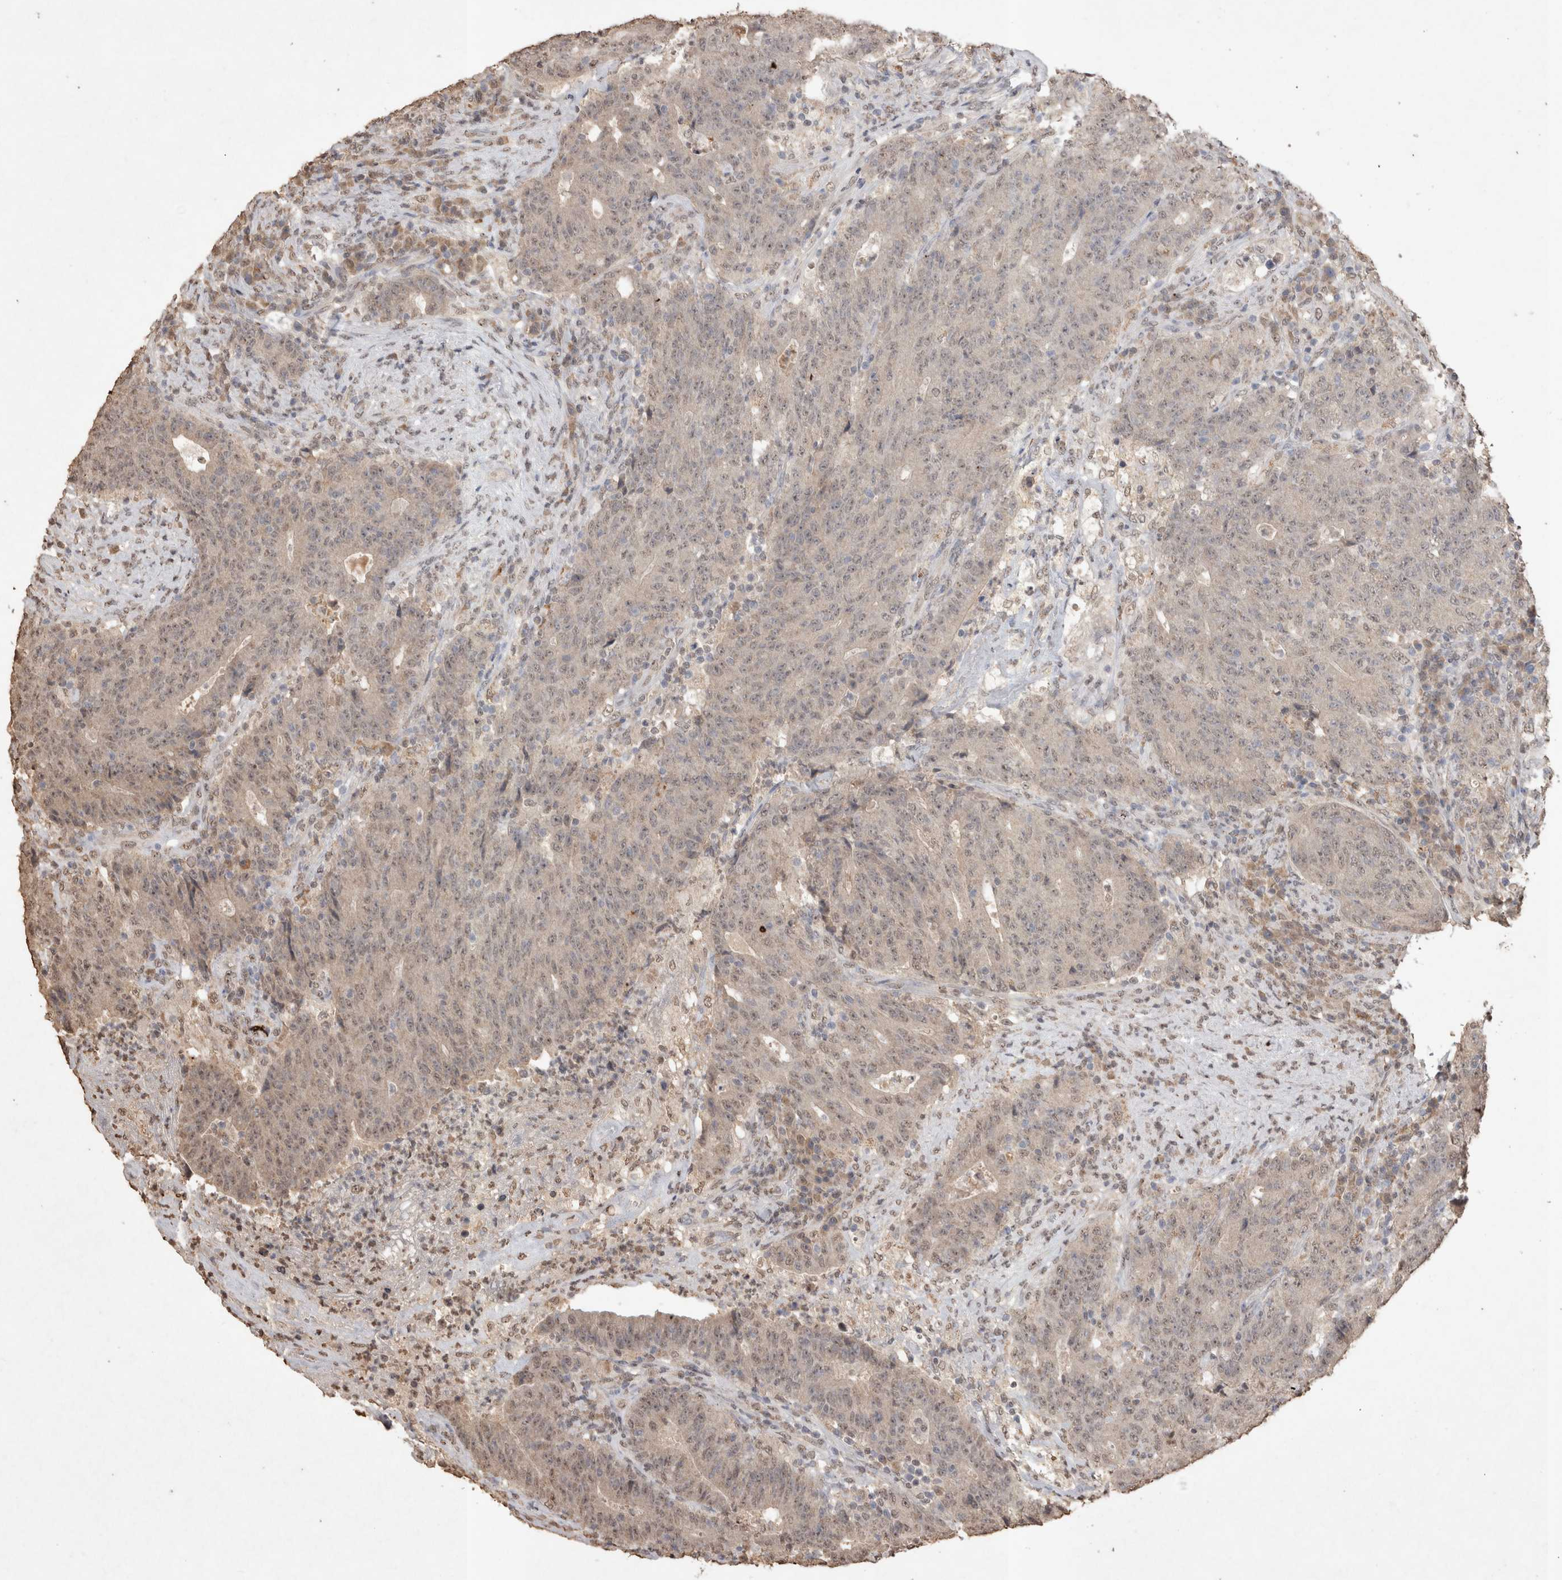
{"staining": {"intensity": "weak", "quantity": "25%-75%", "location": "nuclear"}, "tissue": "colorectal cancer", "cell_type": "Tumor cells", "image_type": "cancer", "snomed": [{"axis": "morphology", "description": "Normal tissue, NOS"}, {"axis": "morphology", "description": "Adenocarcinoma, NOS"}, {"axis": "topography", "description": "Colon"}], "caption": "This is an image of immunohistochemistry staining of colorectal adenocarcinoma, which shows weak positivity in the nuclear of tumor cells.", "gene": "MLX", "patient": {"sex": "female", "age": 75}}